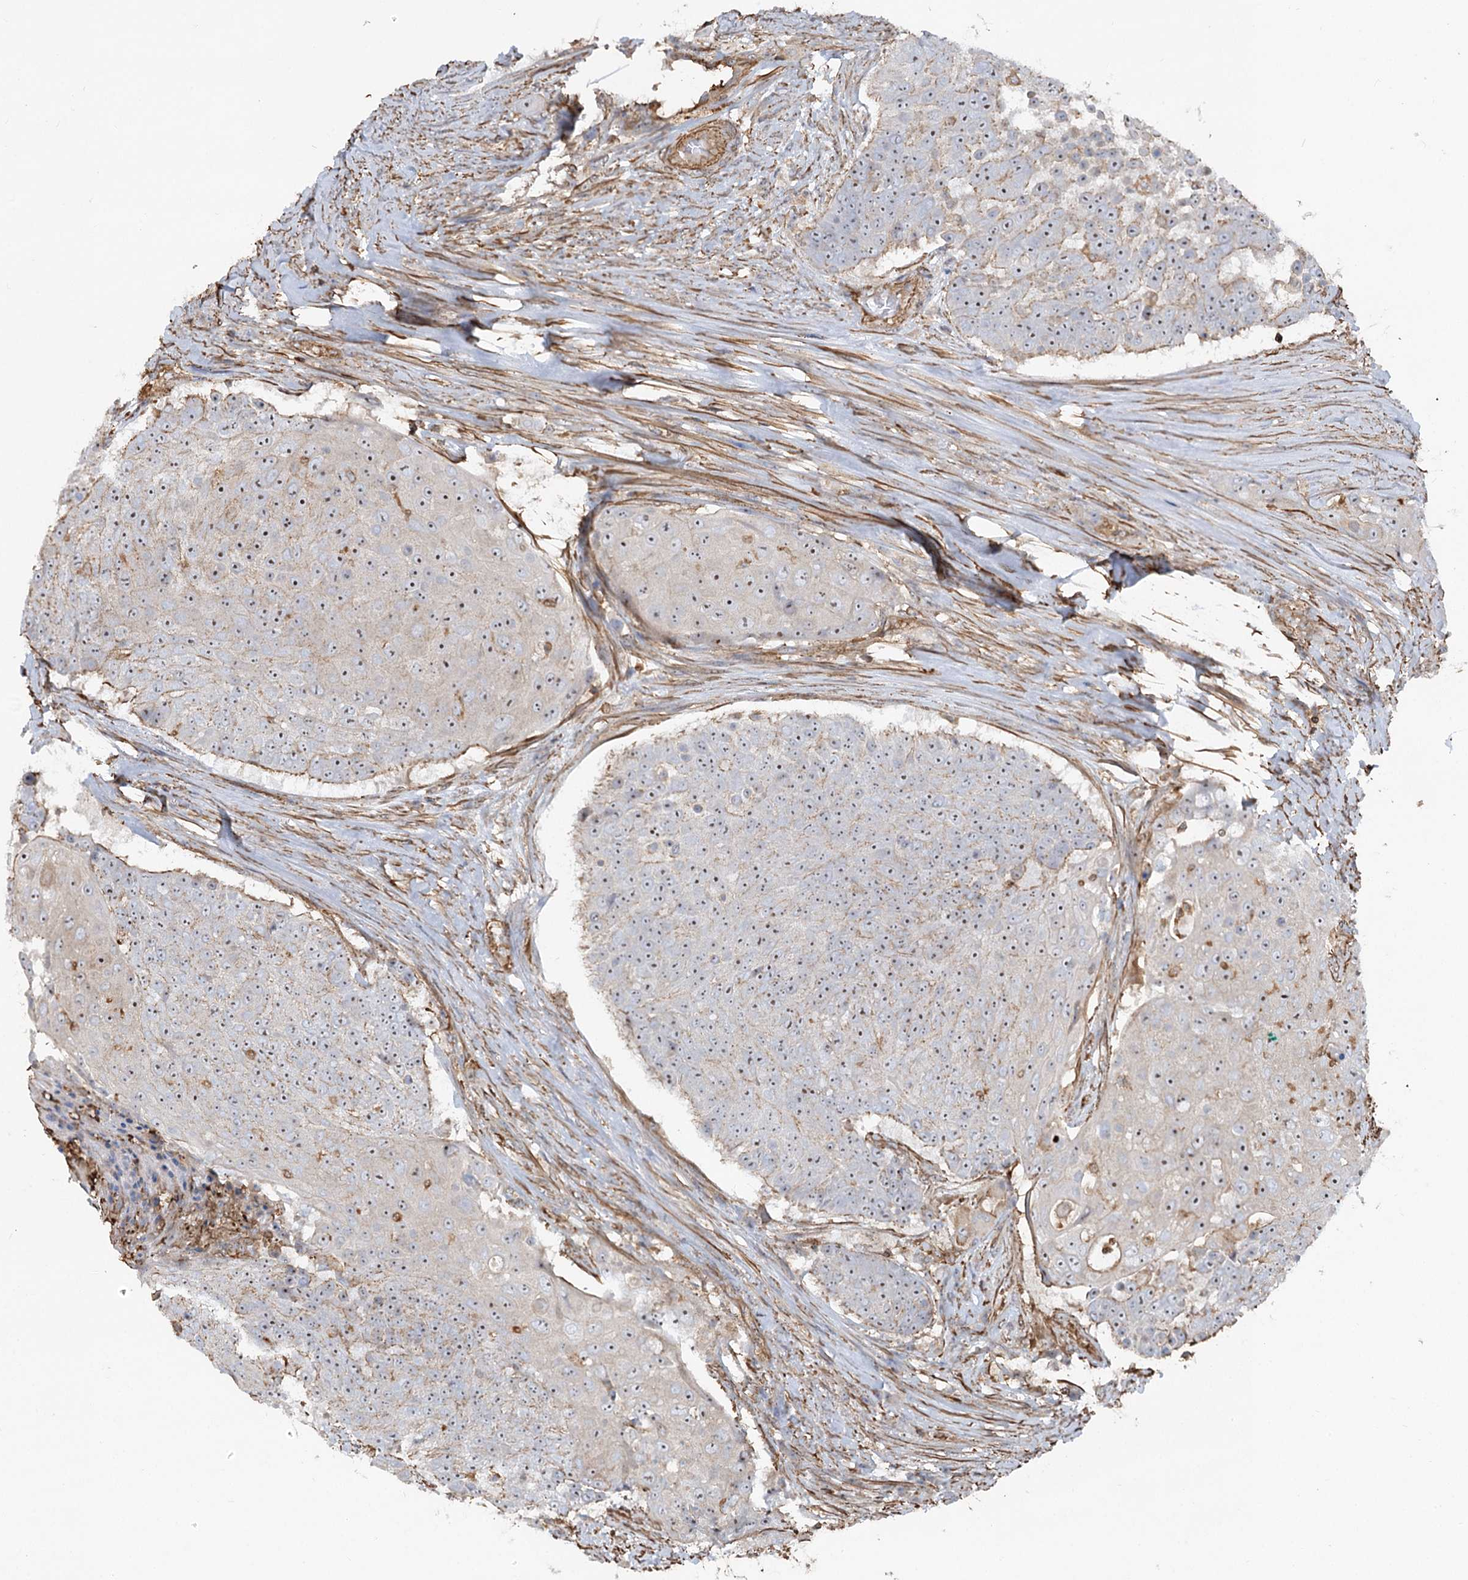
{"staining": {"intensity": "weak", "quantity": "25%-75%", "location": "nuclear"}, "tissue": "urothelial cancer", "cell_type": "Tumor cells", "image_type": "cancer", "snomed": [{"axis": "morphology", "description": "Urothelial carcinoma, High grade"}, {"axis": "topography", "description": "Urinary bladder"}], "caption": "Immunohistochemical staining of urothelial cancer displays low levels of weak nuclear expression in approximately 25%-75% of tumor cells. The staining was performed using DAB to visualize the protein expression in brown, while the nuclei were stained in blue with hematoxylin (Magnification: 20x).", "gene": "WDR36", "patient": {"sex": "female", "age": 63}}